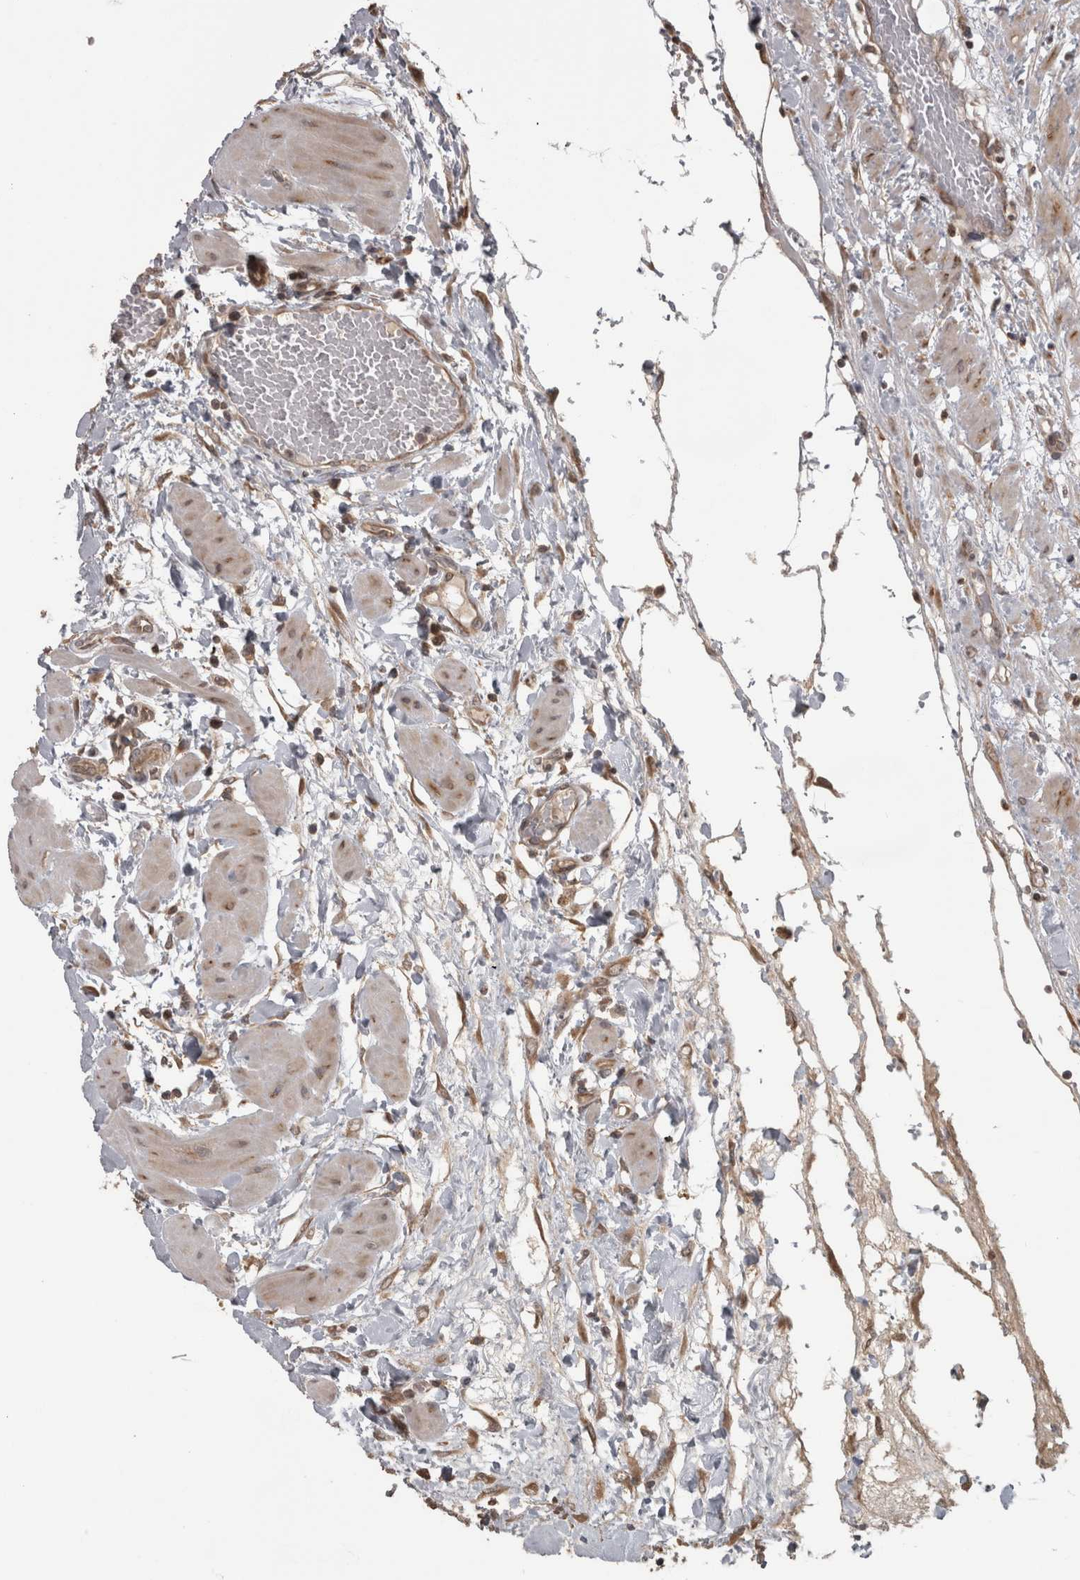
{"staining": {"intensity": "moderate", "quantity": ">75%", "location": "cytoplasmic/membranous"}, "tissue": "fallopian tube", "cell_type": "Glandular cells", "image_type": "normal", "snomed": [{"axis": "morphology", "description": "Normal tissue, NOS"}, {"axis": "topography", "description": "Fallopian tube"}, {"axis": "topography", "description": "Placenta"}], "caption": "Moderate cytoplasmic/membranous expression for a protein is seen in about >75% of glandular cells of normal fallopian tube using IHC.", "gene": "MICU3", "patient": {"sex": "female", "age": 32}}